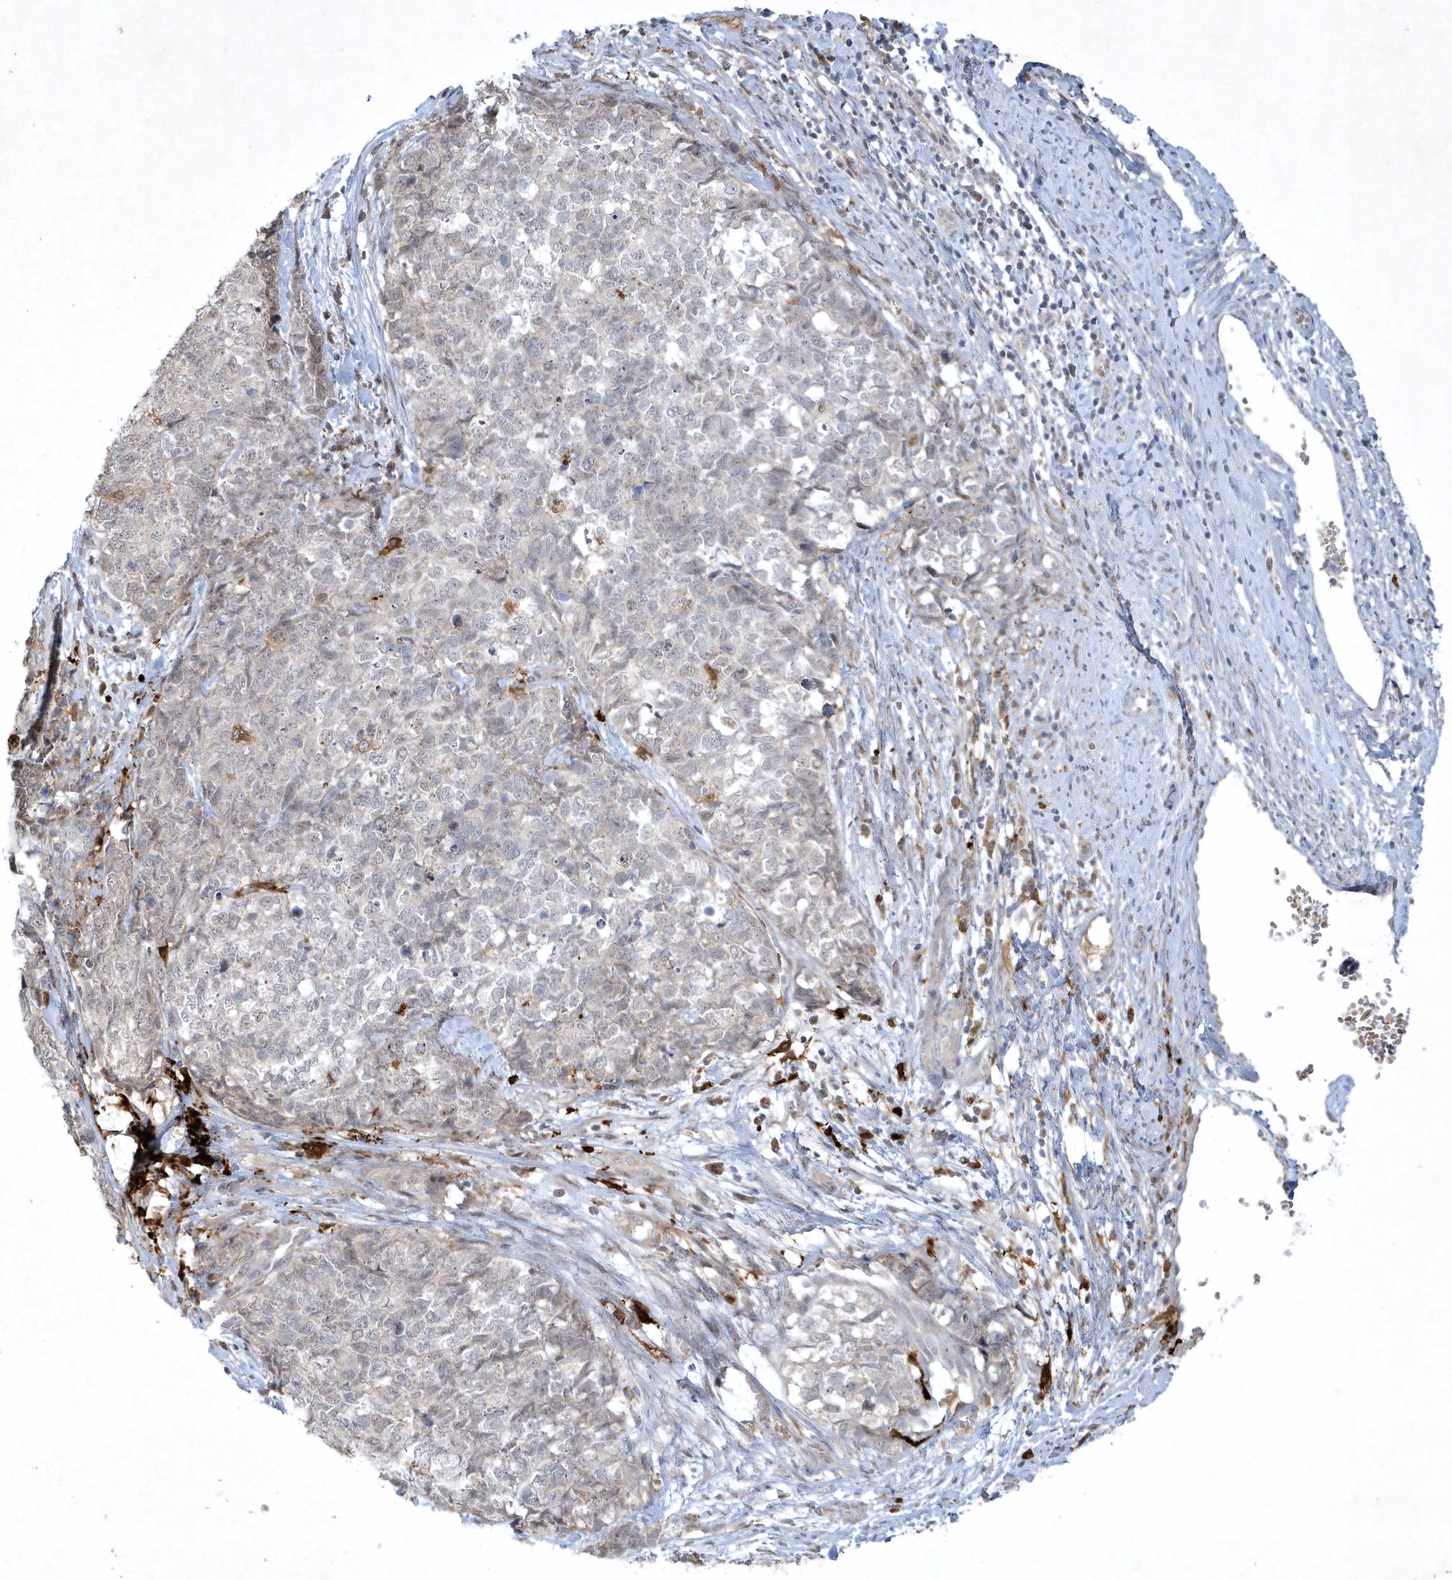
{"staining": {"intensity": "negative", "quantity": "none", "location": "none"}, "tissue": "cervical cancer", "cell_type": "Tumor cells", "image_type": "cancer", "snomed": [{"axis": "morphology", "description": "Squamous cell carcinoma, NOS"}, {"axis": "topography", "description": "Cervix"}], "caption": "Human cervical cancer (squamous cell carcinoma) stained for a protein using IHC exhibits no staining in tumor cells.", "gene": "THG1L", "patient": {"sex": "female", "age": 63}}